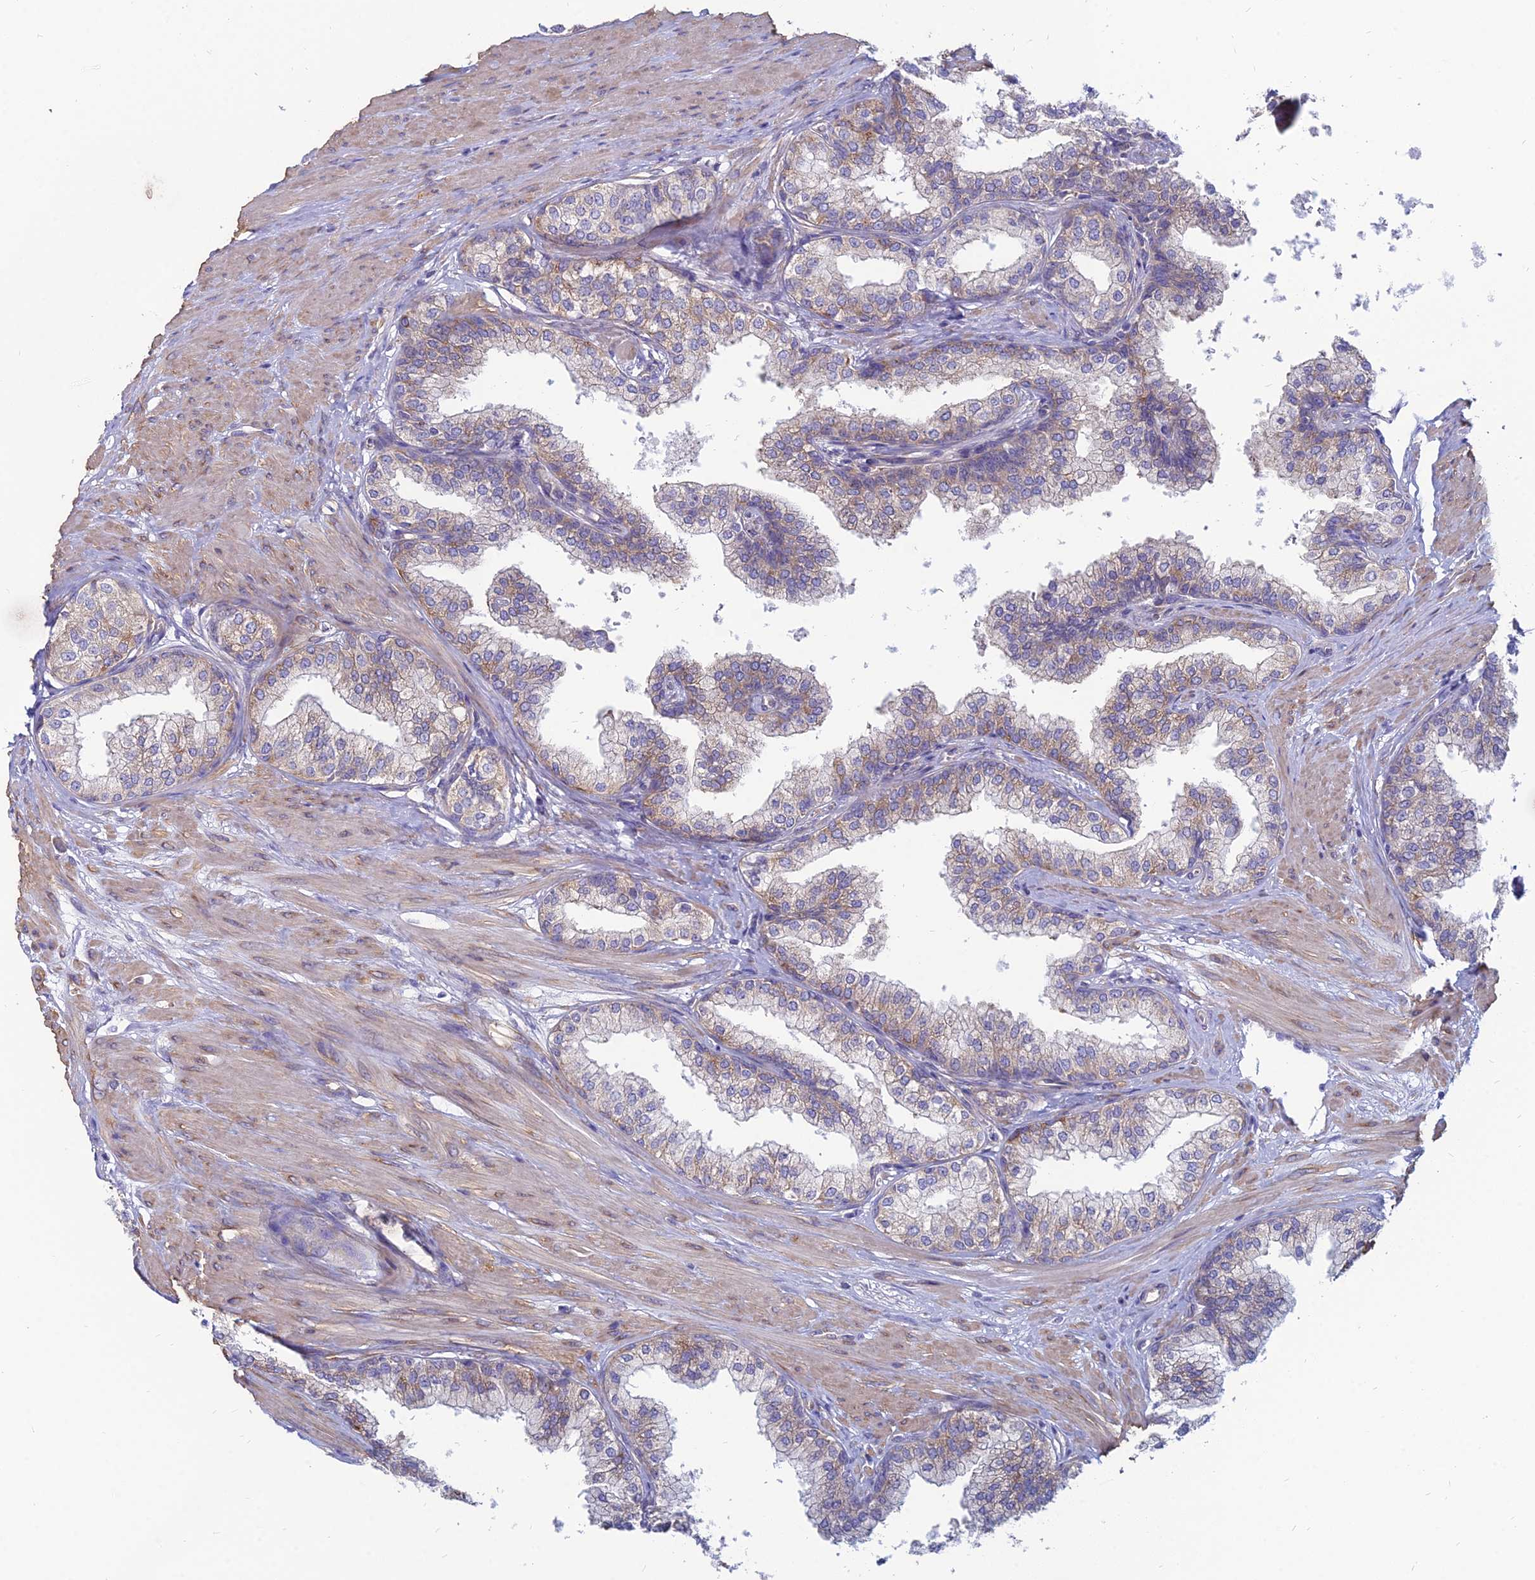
{"staining": {"intensity": "moderate", "quantity": "25%-75%", "location": "cytoplasmic/membranous"}, "tissue": "prostate", "cell_type": "Glandular cells", "image_type": "normal", "snomed": [{"axis": "morphology", "description": "Normal tissue, NOS"}, {"axis": "topography", "description": "Prostate"}], "caption": "Protein analysis of unremarkable prostate shows moderate cytoplasmic/membranous expression in about 25%-75% of glandular cells.", "gene": "TXLNA", "patient": {"sex": "male", "age": 60}}